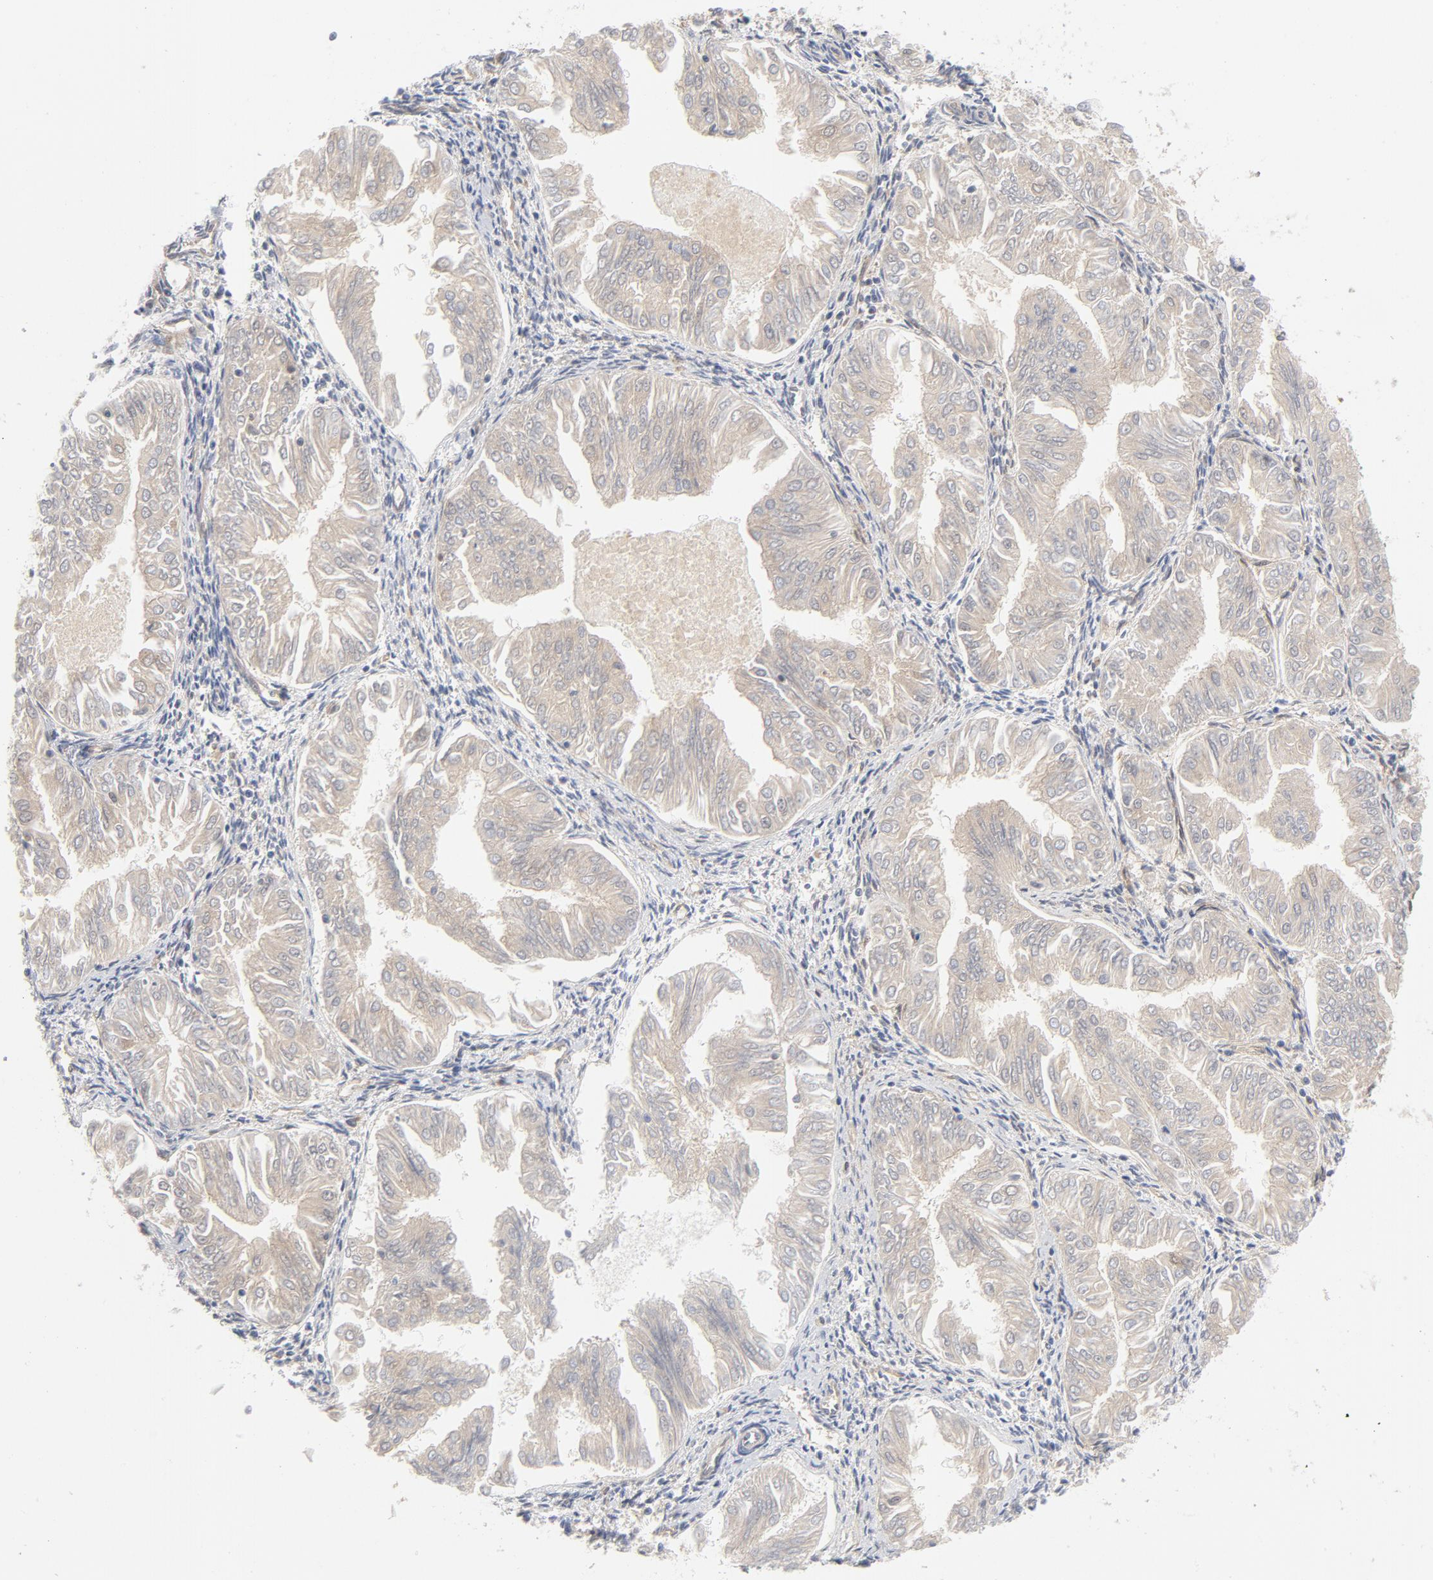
{"staining": {"intensity": "weak", "quantity": "<25%", "location": "cytoplasmic/membranous"}, "tissue": "endometrial cancer", "cell_type": "Tumor cells", "image_type": "cancer", "snomed": [{"axis": "morphology", "description": "Adenocarcinoma, NOS"}, {"axis": "topography", "description": "Endometrium"}], "caption": "DAB immunohistochemical staining of endometrial cancer (adenocarcinoma) shows no significant positivity in tumor cells. The staining is performed using DAB brown chromogen with nuclei counter-stained in using hematoxylin.", "gene": "AP2A1", "patient": {"sex": "female", "age": 53}}